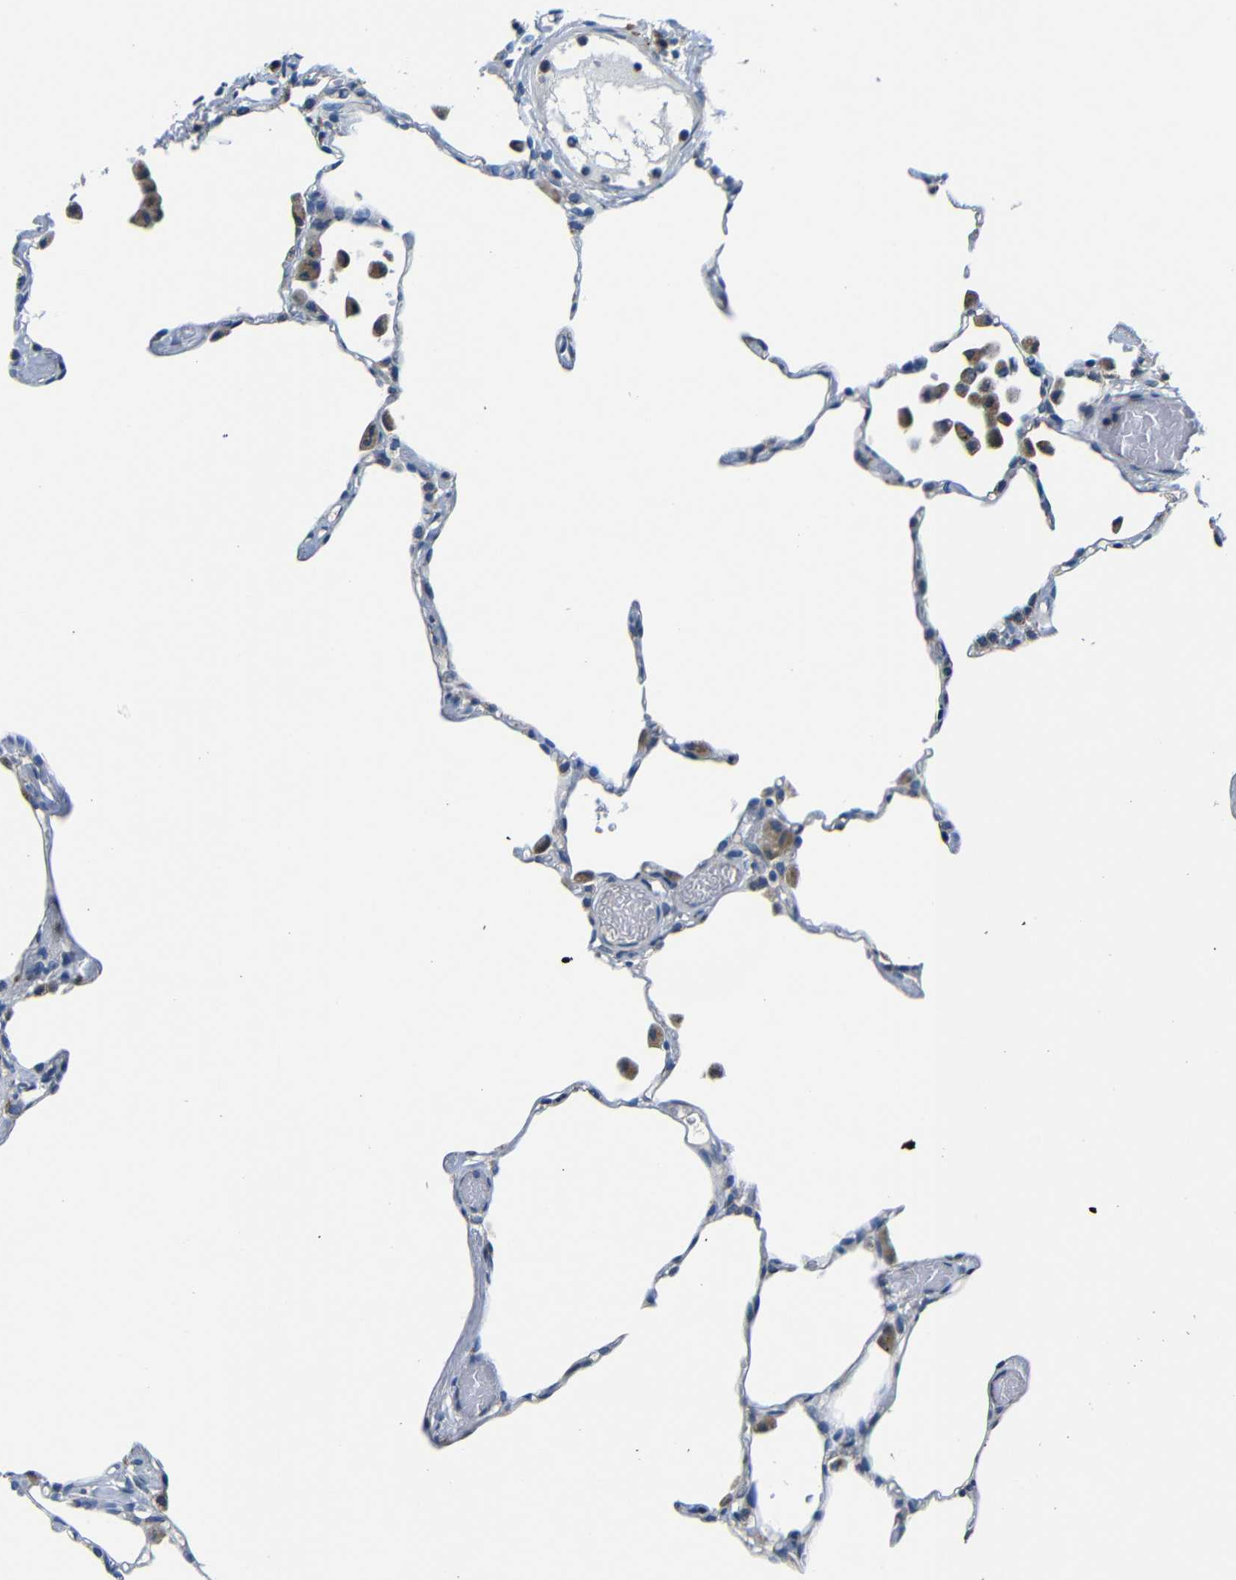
{"staining": {"intensity": "negative", "quantity": "none", "location": "none"}, "tissue": "lung", "cell_type": "Alveolar cells", "image_type": "normal", "snomed": [{"axis": "morphology", "description": "Normal tissue, NOS"}, {"axis": "topography", "description": "Lung"}], "caption": "Human lung stained for a protein using immunohistochemistry displays no positivity in alveolar cells.", "gene": "FKBP14", "patient": {"sex": "female", "age": 49}}